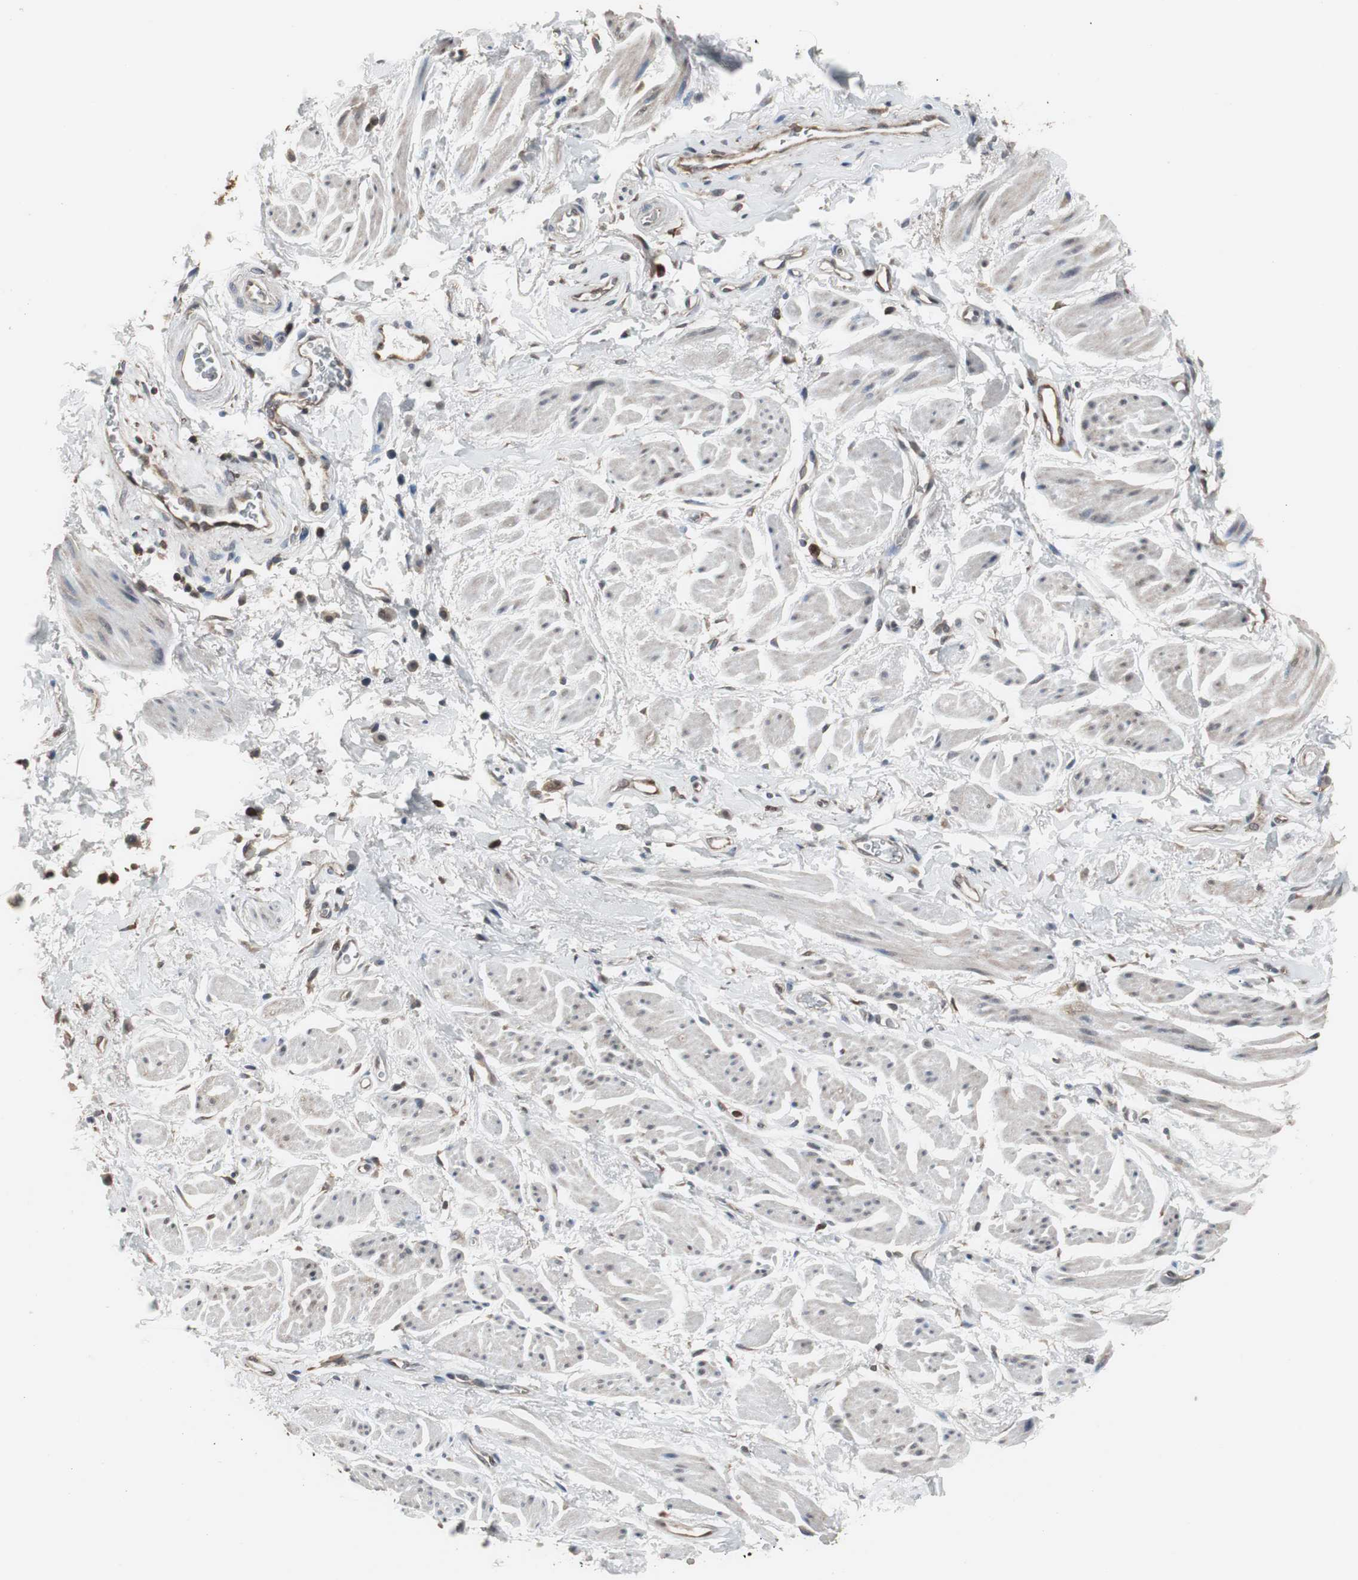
{"staining": {"intensity": "weak", "quantity": "25%-75%", "location": "cytoplasmic/membranous"}, "tissue": "adipose tissue", "cell_type": "Adipocytes", "image_type": "normal", "snomed": [{"axis": "morphology", "description": "Normal tissue, NOS"}, {"axis": "topography", "description": "Soft tissue"}, {"axis": "topography", "description": "Peripheral nerve tissue"}], "caption": "Protein staining of unremarkable adipose tissue reveals weak cytoplasmic/membranous positivity in approximately 25%-75% of adipocytes. (IHC, brightfield microscopy, high magnification).", "gene": "ZSCAN22", "patient": {"sex": "female", "age": 71}}